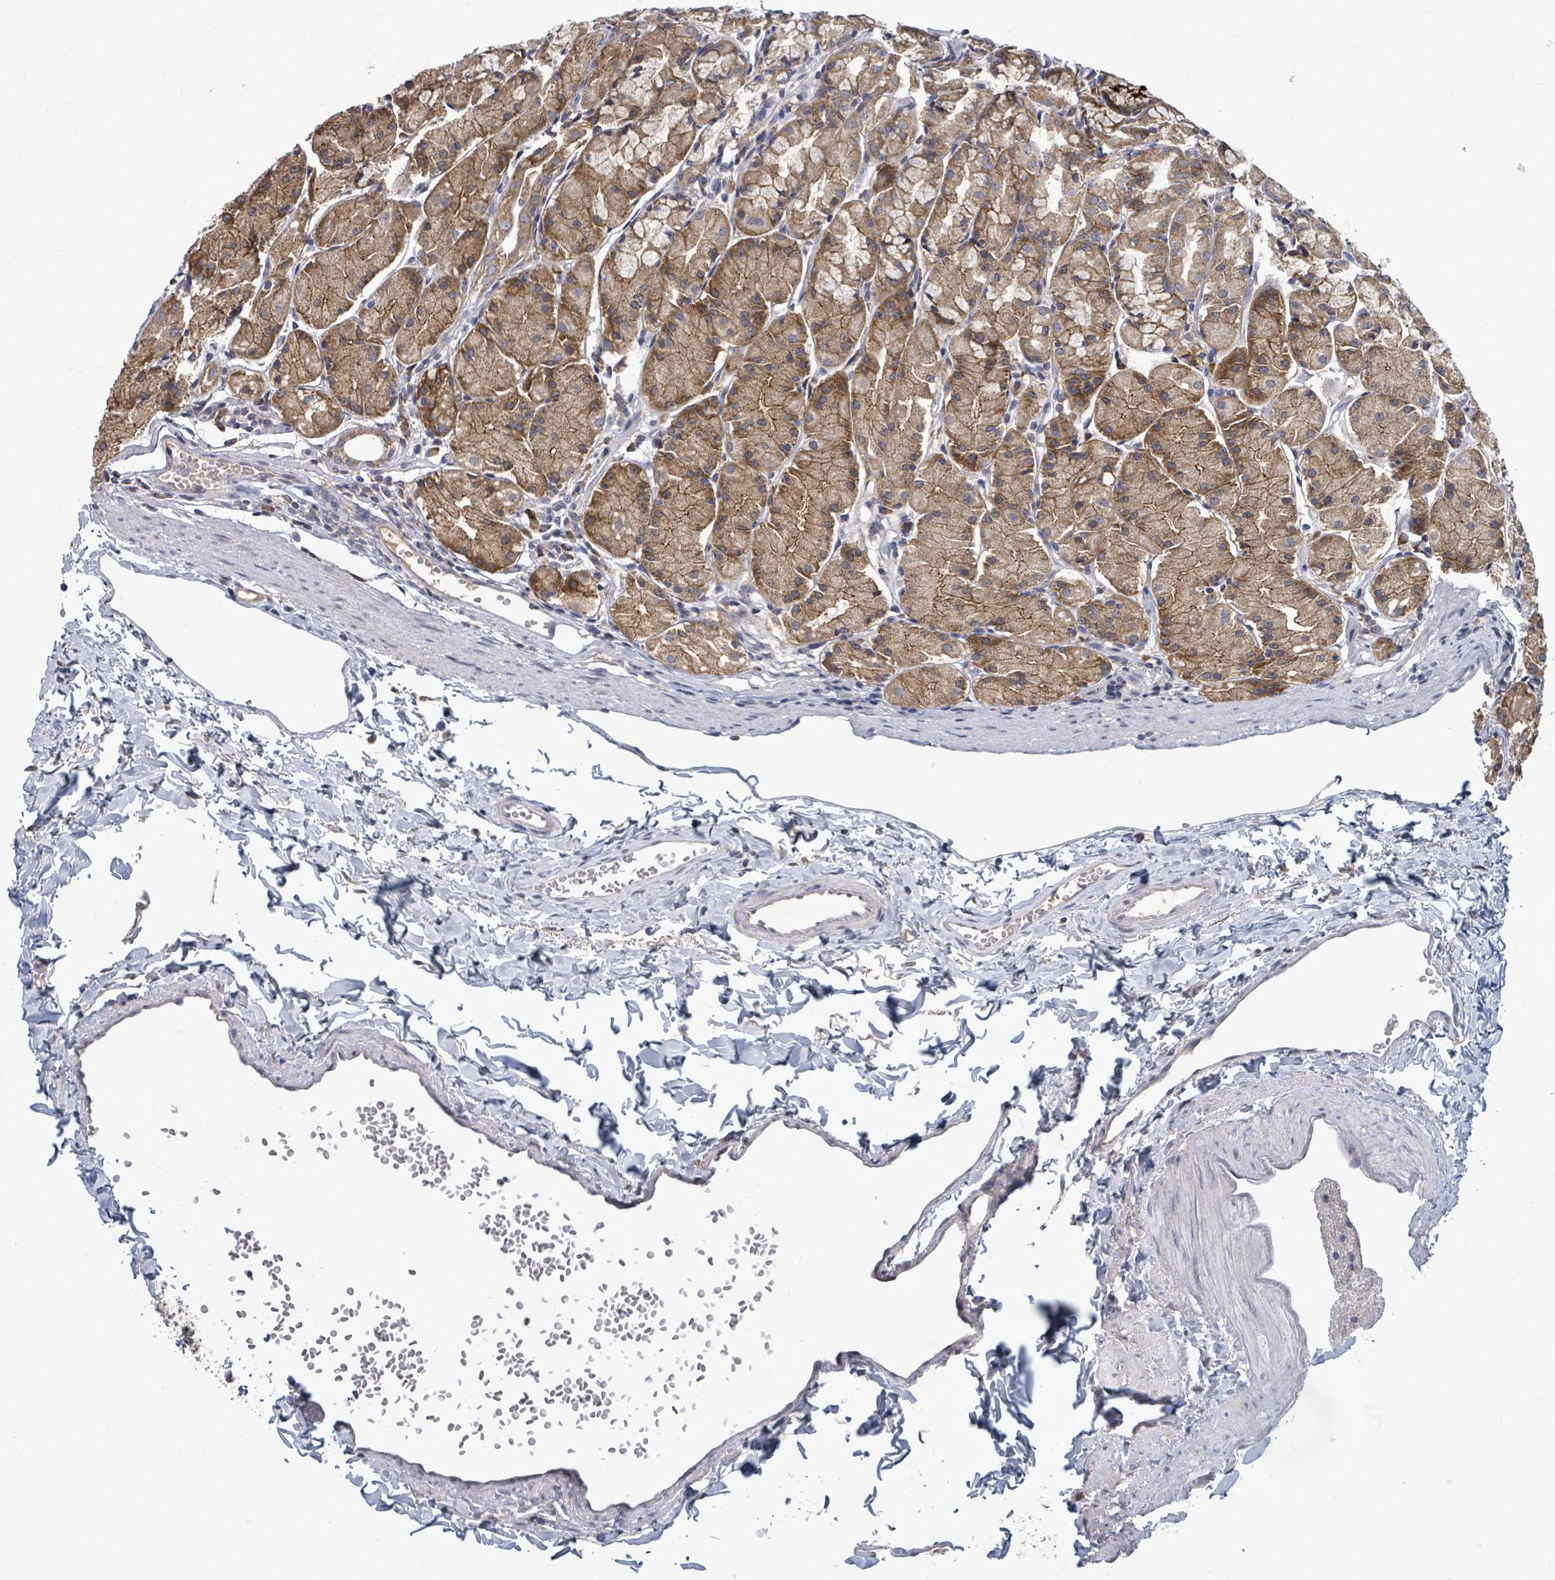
{"staining": {"intensity": "strong", "quantity": ">75%", "location": "cytoplasmic/membranous"}, "tissue": "stomach", "cell_type": "Glandular cells", "image_type": "normal", "snomed": [{"axis": "morphology", "description": "Normal tissue, NOS"}, {"axis": "topography", "description": "Stomach, upper"}], "caption": "Stomach stained with DAB (3,3'-diaminobenzidine) IHC demonstrates high levels of strong cytoplasmic/membranous positivity in about >75% of glandular cells.", "gene": "ATP13A1", "patient": {"sex": "male", "age": 47}}